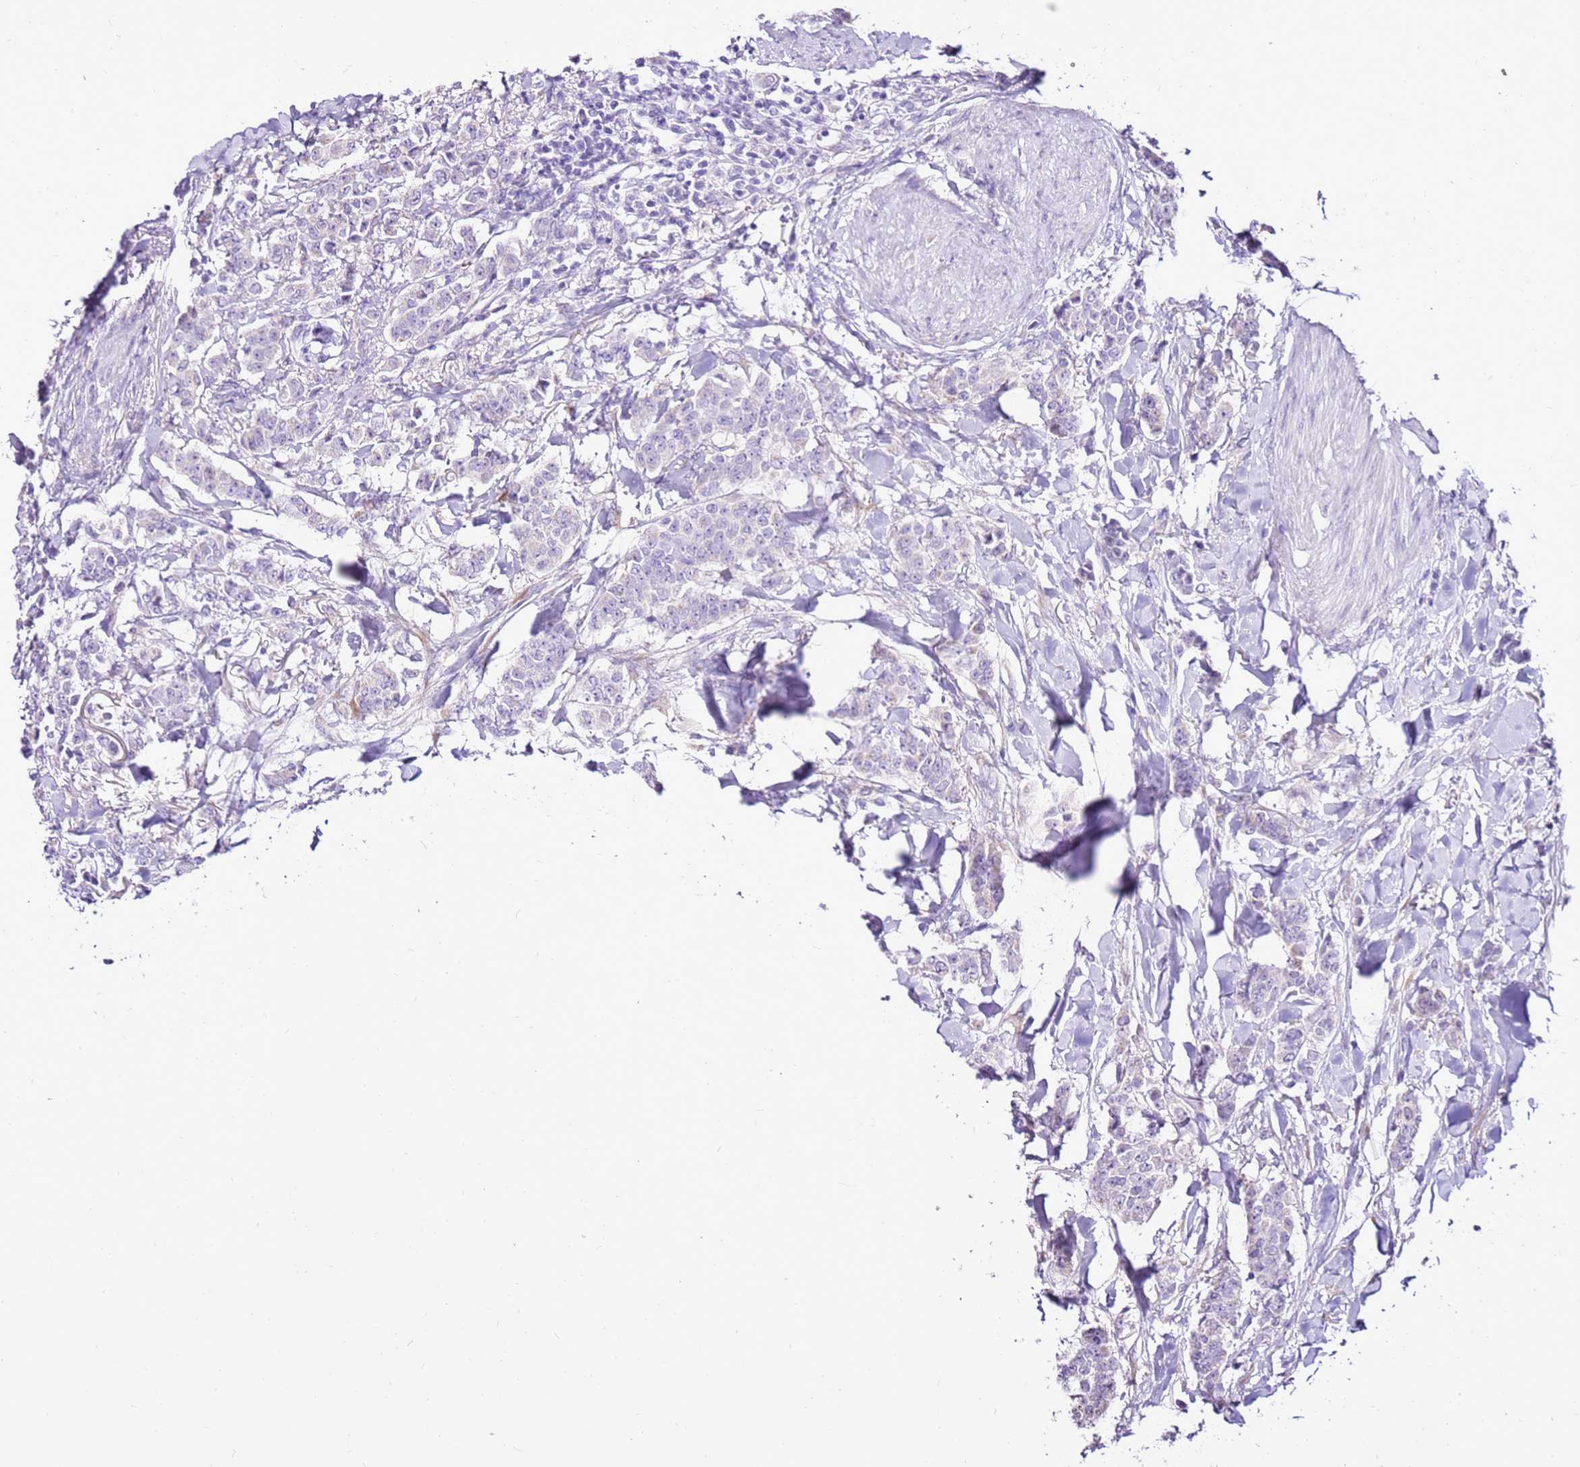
{"staining": {"intensity": "negative", "quantity": "none", "location": "none"}, "tissue": "breast cancer", "cell_type": "Tumor cells", "image_type": "cancer", "snomed": [{"axis": "morphology", "description": "Duct carcinoma"}, {"axis": "topography", "description": "Breast"}], "caption": "Tumor cells show no significant protein expression in breast invasive ductal carcinoma.", "gene": "SLC38A5", "patient": {"sex": "female", "age": 40}}